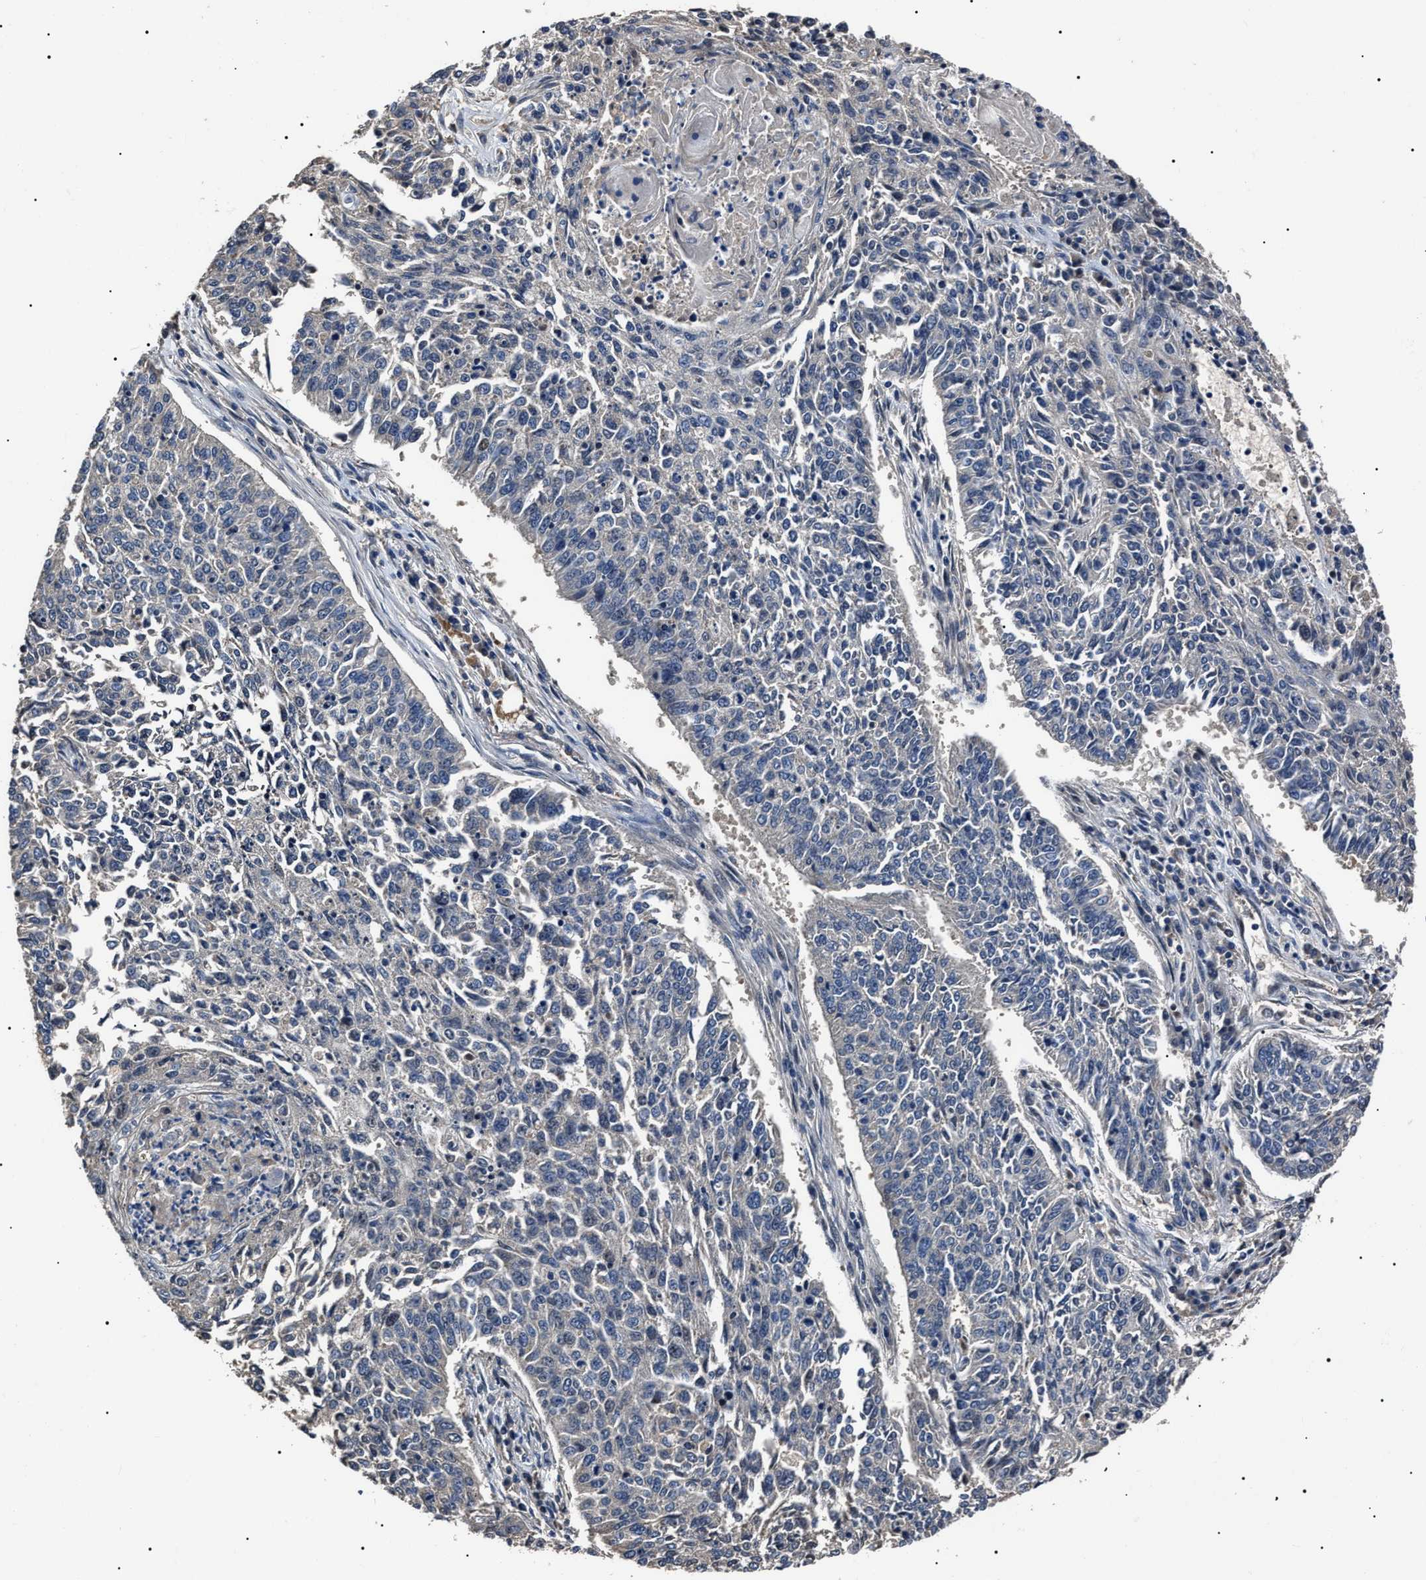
{"staining": {"intensity": "negative", "quantity": "none", "location": "none"}, "tissue": "lung cancer", "cell_type": "Tumor cells", "image_type": "cancer", "snomed": [{"axis": "morphology", "description": "Normal tissue, NOS"}, {"axis": "morphology", "description": "Squamous cell carcinoma, NOS"}, {"axis": "topography", "description": "Cartilage tissue"}, {"axis": "topography", "description": "Bronchus"}, {"axis": "topography", "description": "Lung"}], "caption": "Immunohistochemistry of lung cancer (squamous cell carcinoma) displays no positivity in tumor cells. Nuclei are stained in blue.", "gene": "IFT81", "patient": {"sex": "female", "age": 49}}